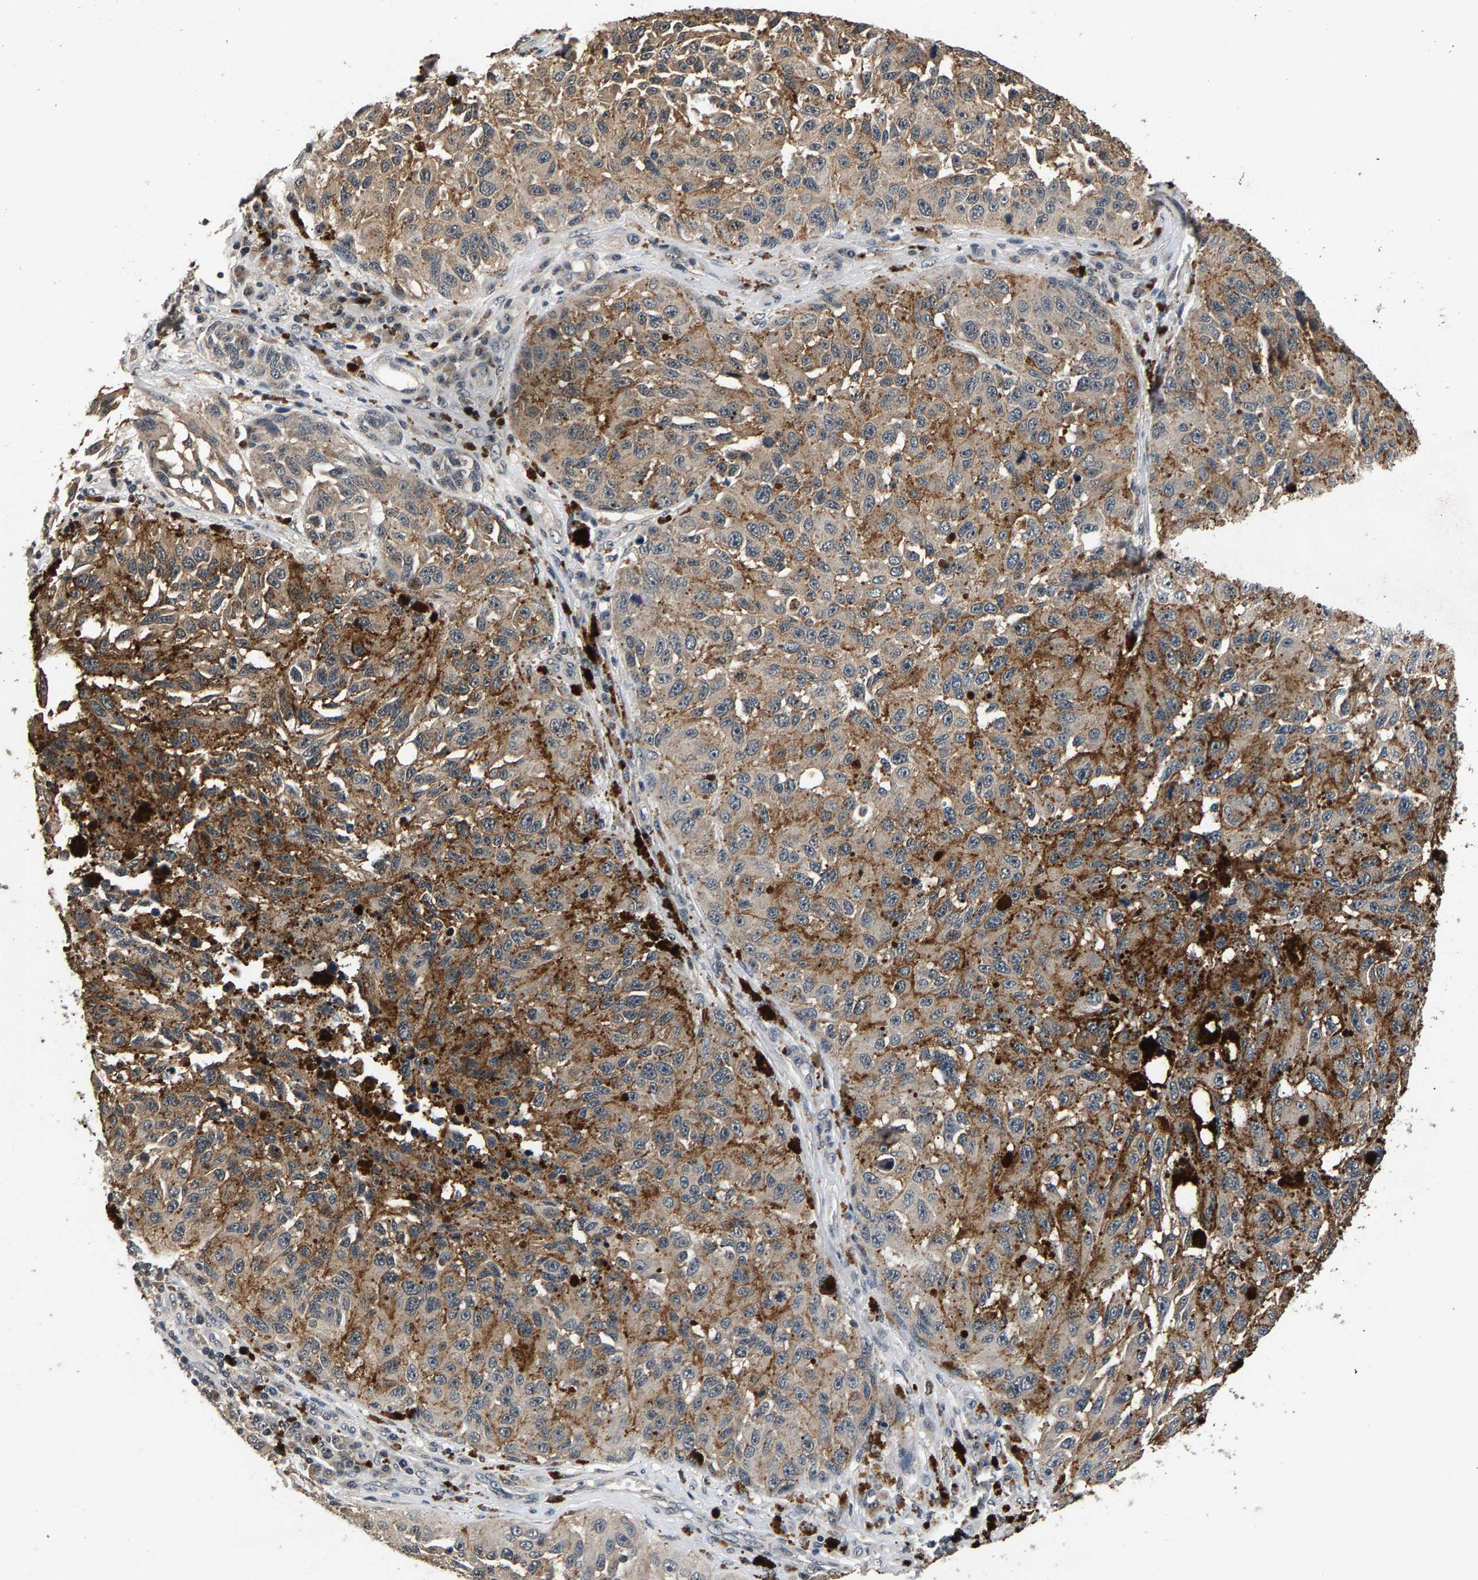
{"staining": {"intensity": "moderate", "quantity": ">75%", "location": "cytoplasmic/membranous"}, "tissue": "melanoma", "cell_type": "Tumor cells", "image_type": "cancer", "snomed": [{"axis": "morphology", "description": "Malignant melanoma, NOS"}, {"axis": "topography", "description": "Skin"}], "caption": "Immunohistochemistry (IHC) of human melanoma reveals medium levels of moderate cytoplasmic/membranous expression in approximately >75% of tumor cells.", "gene": "RBM33", "patient": {"sex": "female", "age": 73}}